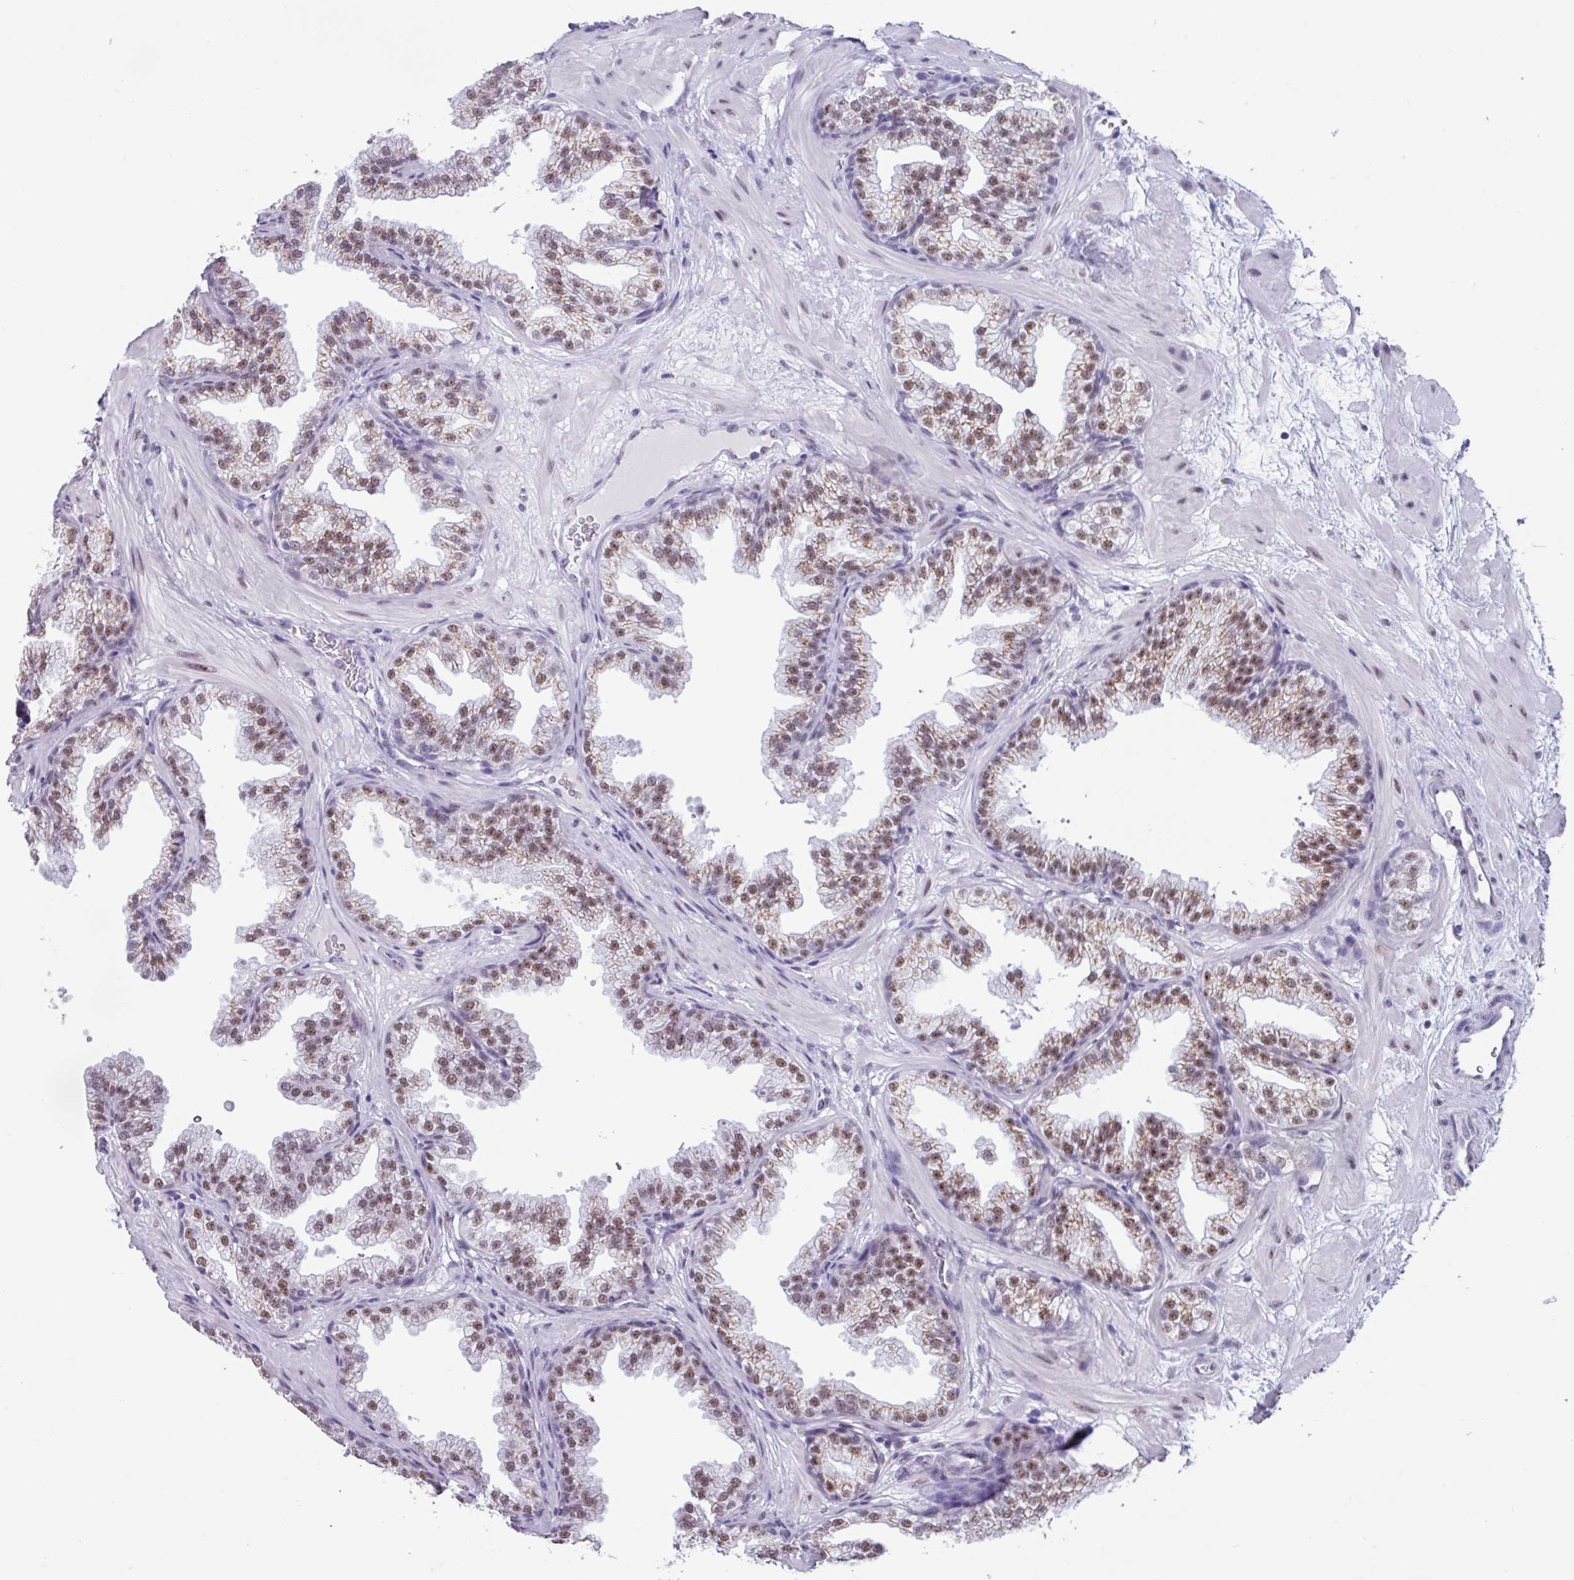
{"staining": {"intensity": "moderate", "quantity": "25%-75%", "location": "cytoplasmic/membranous,nuclear"}, "tissue": "prostate", "cell_type": "Glandular cells", "image_type": "normal", "snomed": [{"axis": "morphology", "description": "Normal tissue, NOS"}, {"axis": "topography", "description": "Prostate"}], "caption": "This is an image of IHC staining of normal prostate, which shows moderate expression in the cytoplasmic/membranous,nuclear of glandular cells.", "gene": "PUF60", "patient": {"sex": "male", "age": 37}}